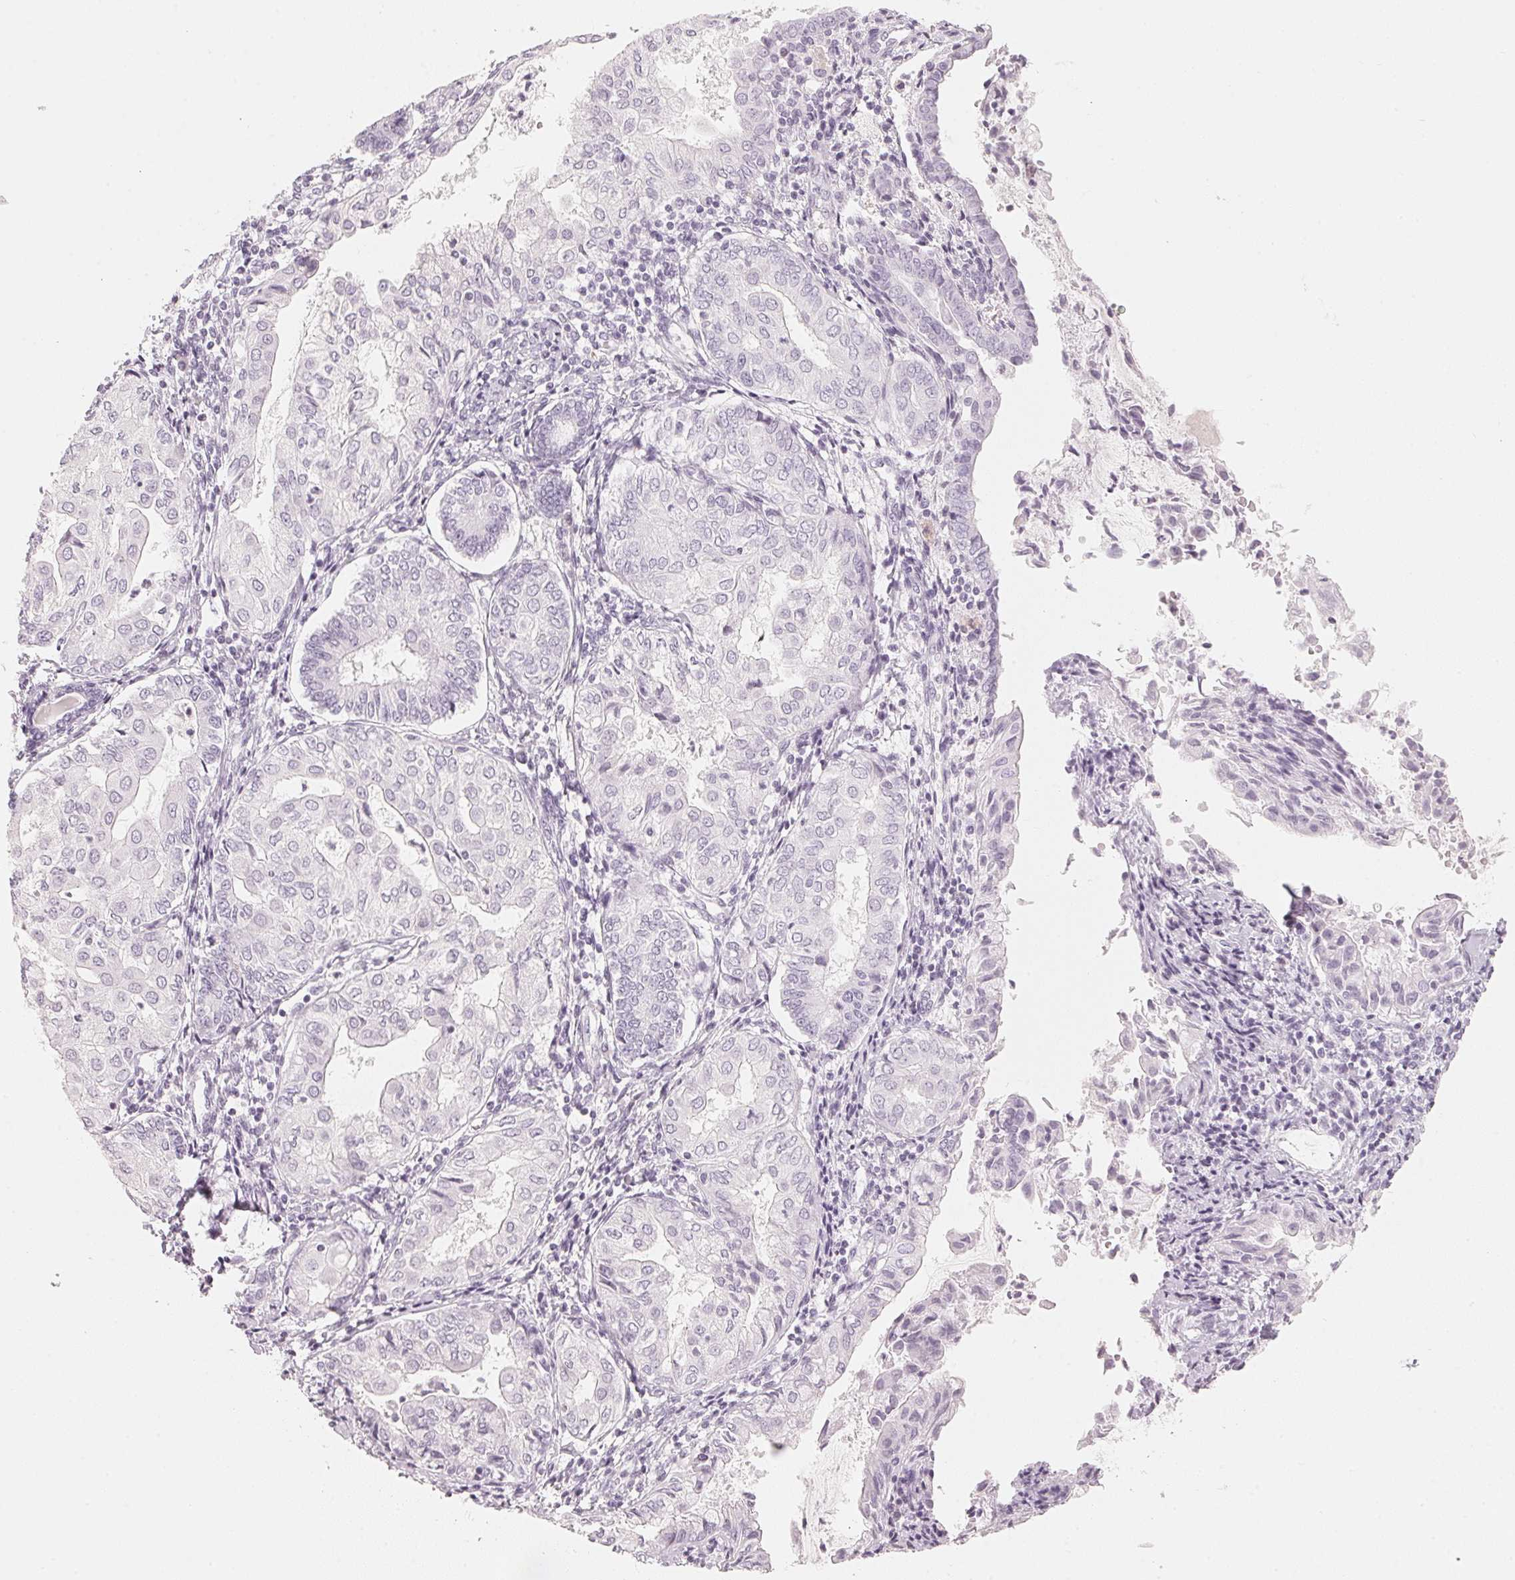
{"staining": {"intensity": "negative", "quantity": "none", "location": "none"}, "tissue": "endometrial cancer", "cell_type": "Tumor cells", "image_type": "cancer", "snomed": [{"axis": "morphology", "description": "Adenocarcinoma, NOS"}, {"axis": "topography", "description": "Endometrium"}], "caption": "Immunohistochemistry (IHC) photomicrograph of human endometrial cancer stained for a protein (brown), which shows no expression in tumor cells.", "gene": "SLC22A8", "patient": {"sex": "female", "age": 68}}